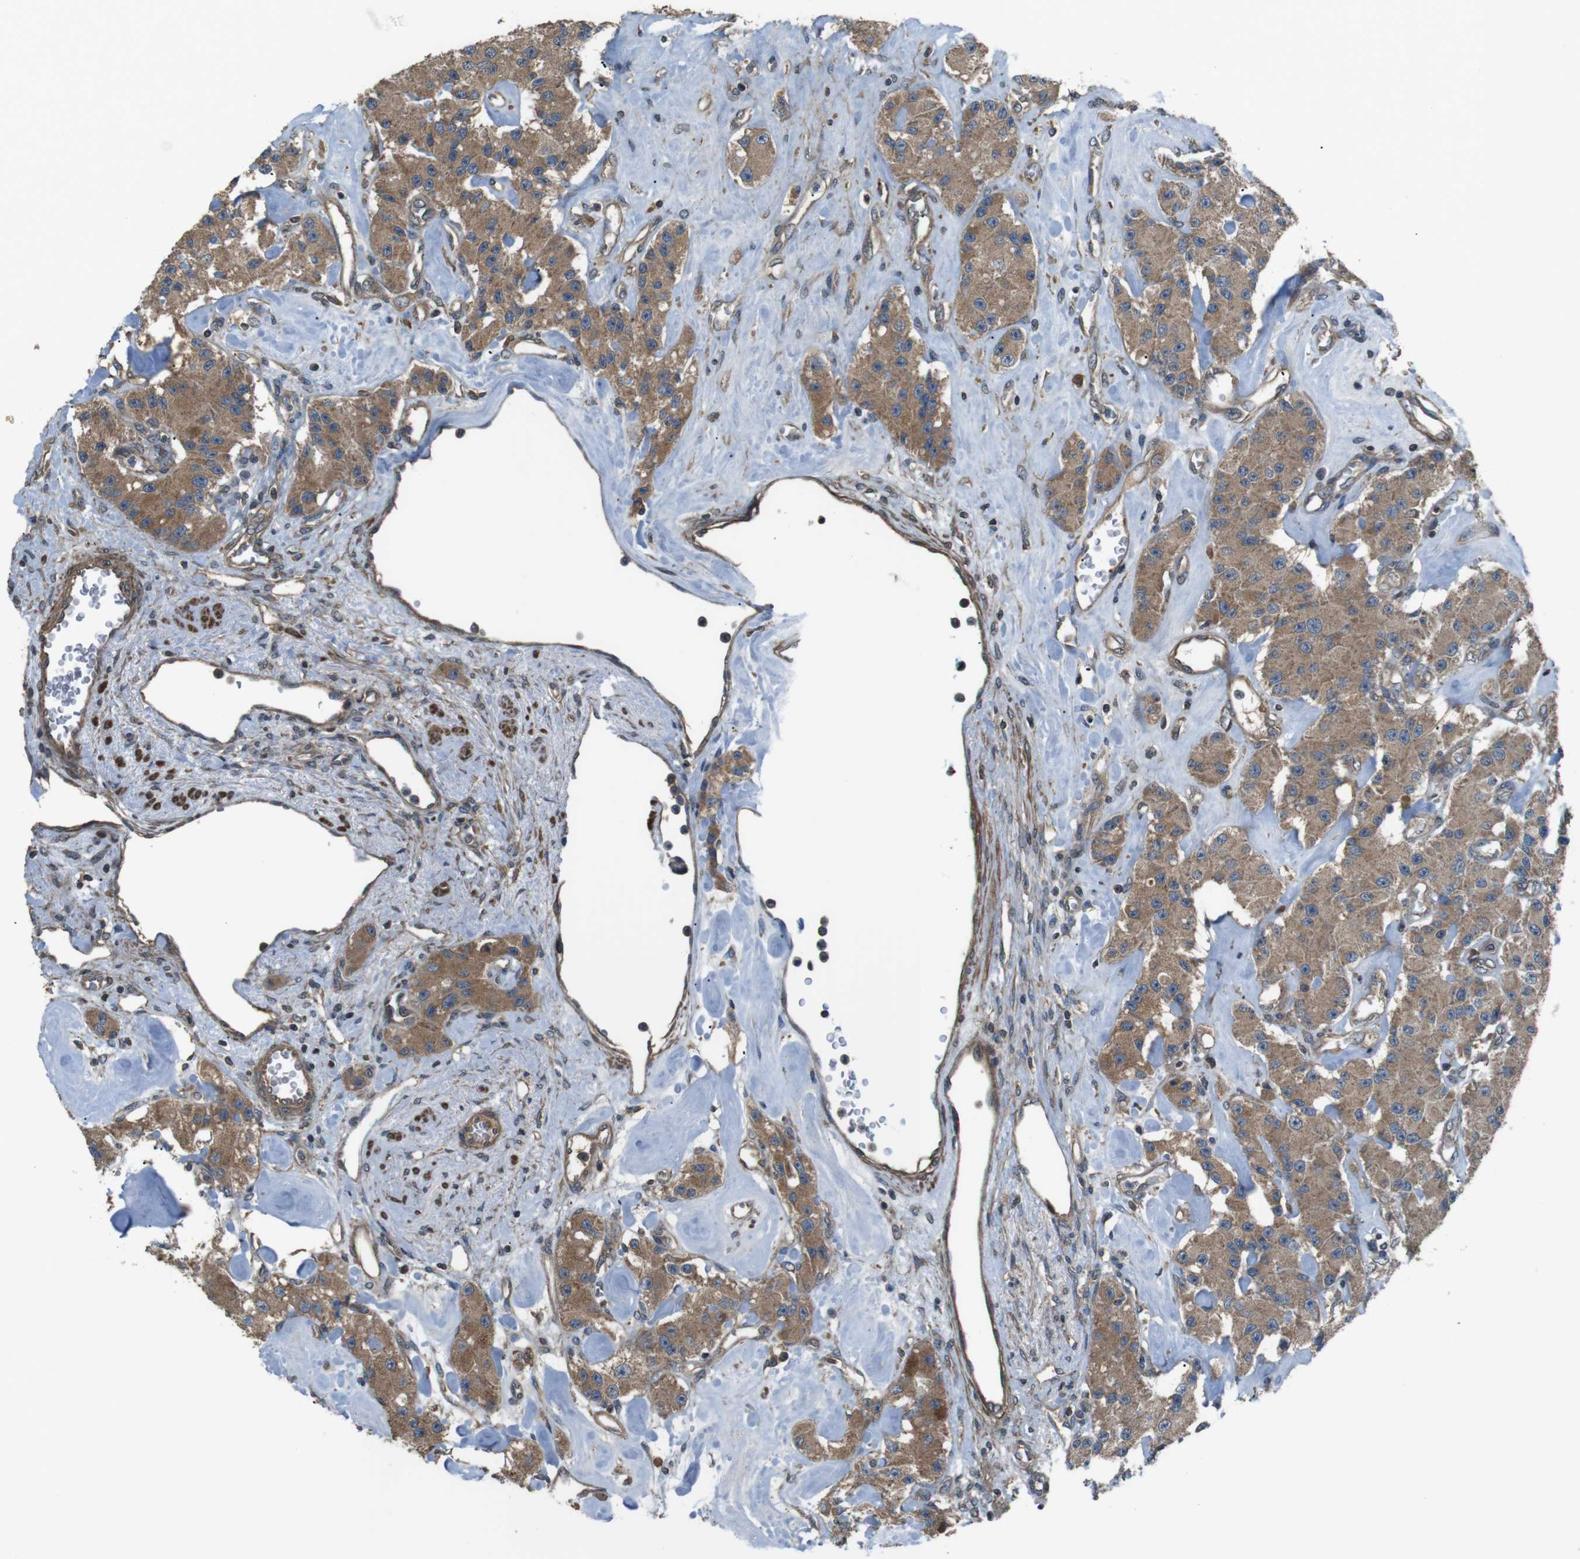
{"staining": {"intensity": "moderate", "quantity": ">75%", "location": "cytoplasmic/membranous"}, "tissue": "carcinoid", "cell_type": "Tumor cells", "image_type": "cancer", "snomed": [{"axis": "morphology", "description": "Carcinoid, malignant, NOS"}, {"axis": "topography", "description": "Pancreas"}], "caption": "IHC (DAB (3,3'-diaminobenzidine)) staining of human carcinoid shows moderate cytoplasmic/membranous protein staining in approximately >75% of tumor cells.", "gene": "FUT2", "patient": {"sex": "male", "age": 41}}